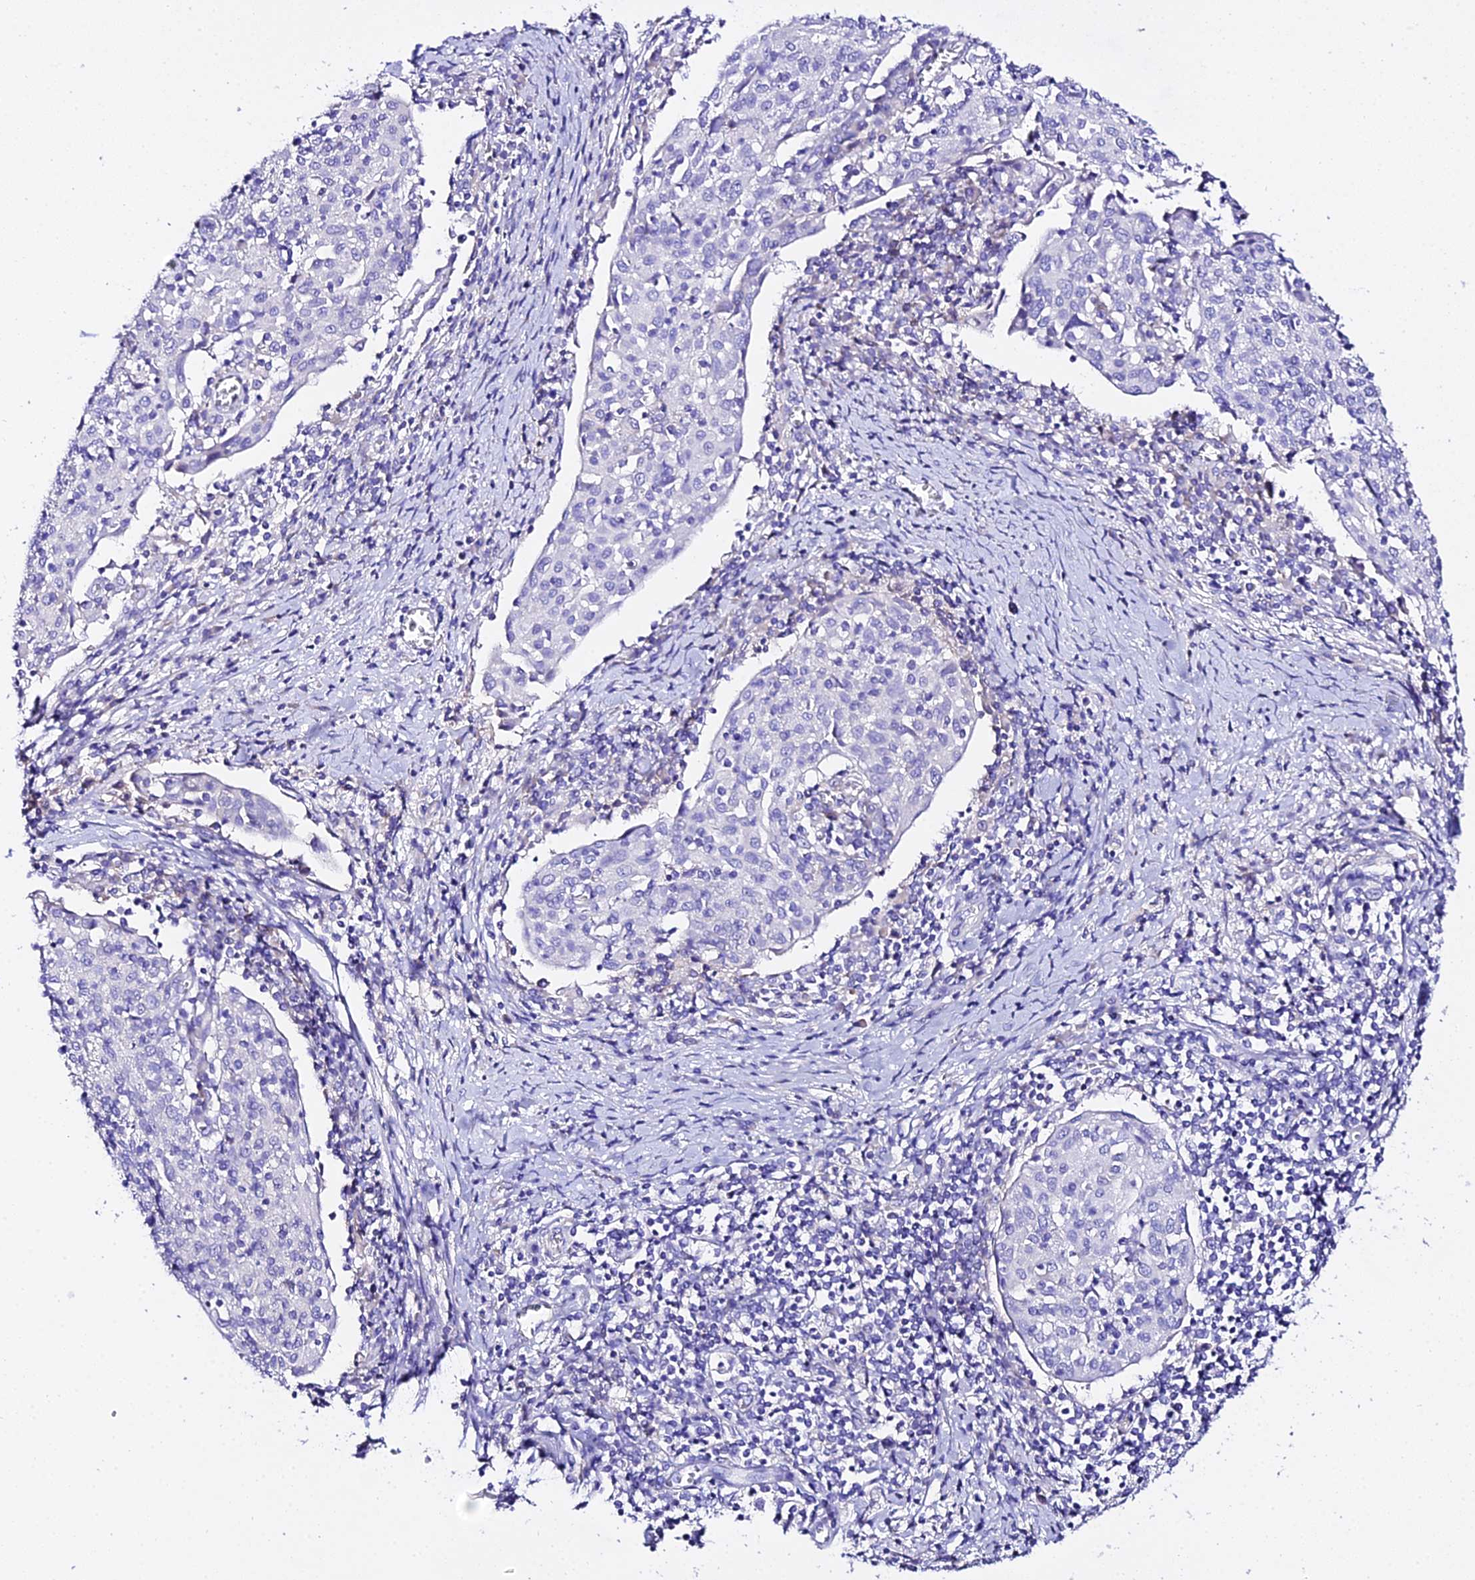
{"staining": {"intensity": "negative", "quantity": "none", "location": "none"}, "tissue": "cervical cancer", "cell_type": "Tumor cells", "image_type": "cancer", "snomed": [{"axis": "morphology", "description": "Squamous cell carcinoma, NOS"}, {"axis": "topography", "description": "Cervix"}], "caption": "An image of squamous cell carcinoma (cervical) stained for a protein reveals no brown staining in tumor cells.", "gene": "TMEM117", "patient": {"sex": "female", "age": 52}}